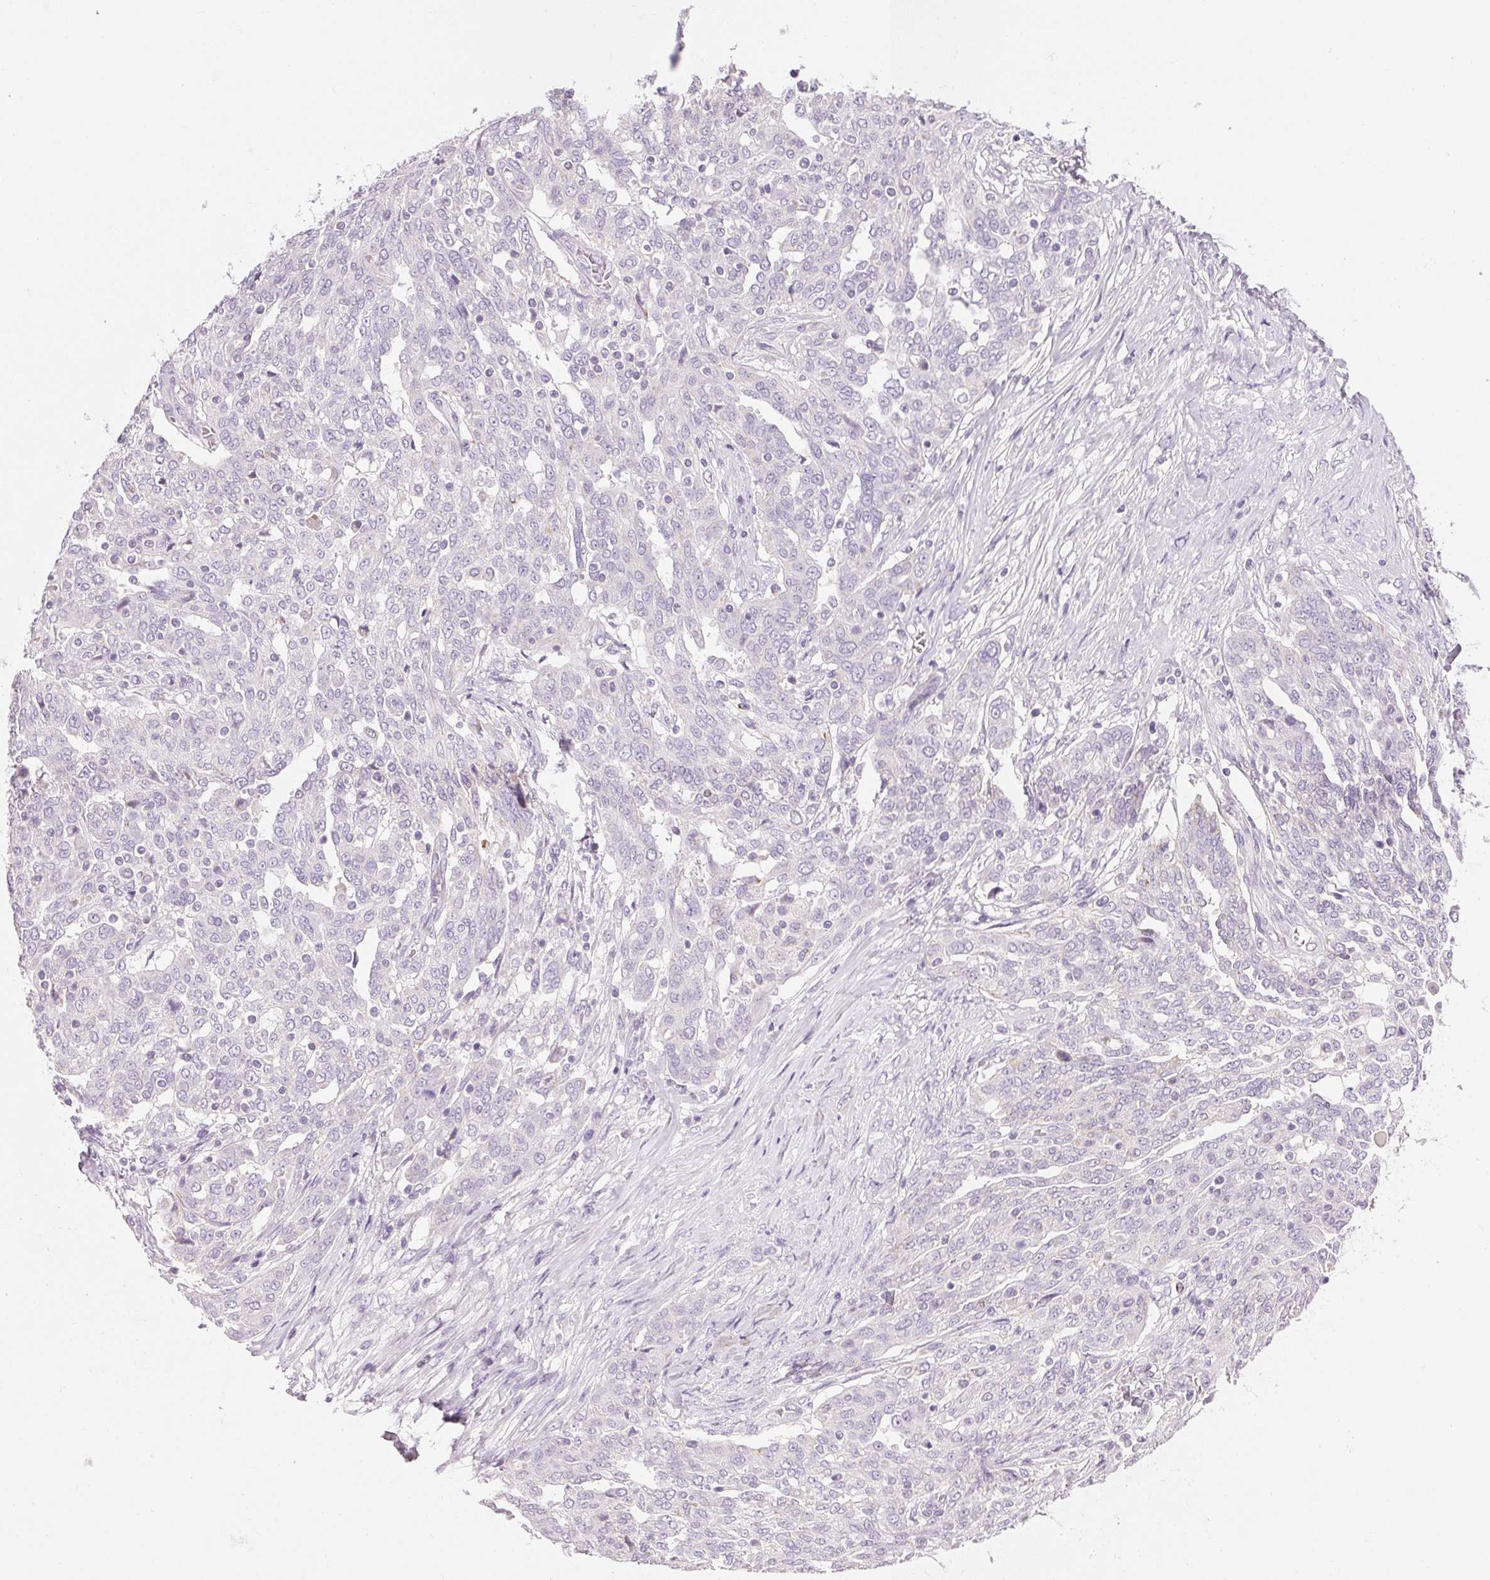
{"staining": {"intensity": "negative", "quantity": "none", "location": "none"}, "tissue": "ovarian cancer", "cell_type": "Tumor cells", "image_type": "cancer", "snomed": [{"axis": "morphology", "description": "Cystadenocarcinoma, serous, NOS"}, {"axis": "topography", "description": "Ovary"}], "caption": "Ovarian serous cystadenocarcinoma was stained to show a protein in brown. There is no significant staining in tumor cells. (Brightfield microscopy of DAB immunohistochemistry at high magnification).", "gene": "CYP11B1", "patient": {"sex": "female", "age": 67}}